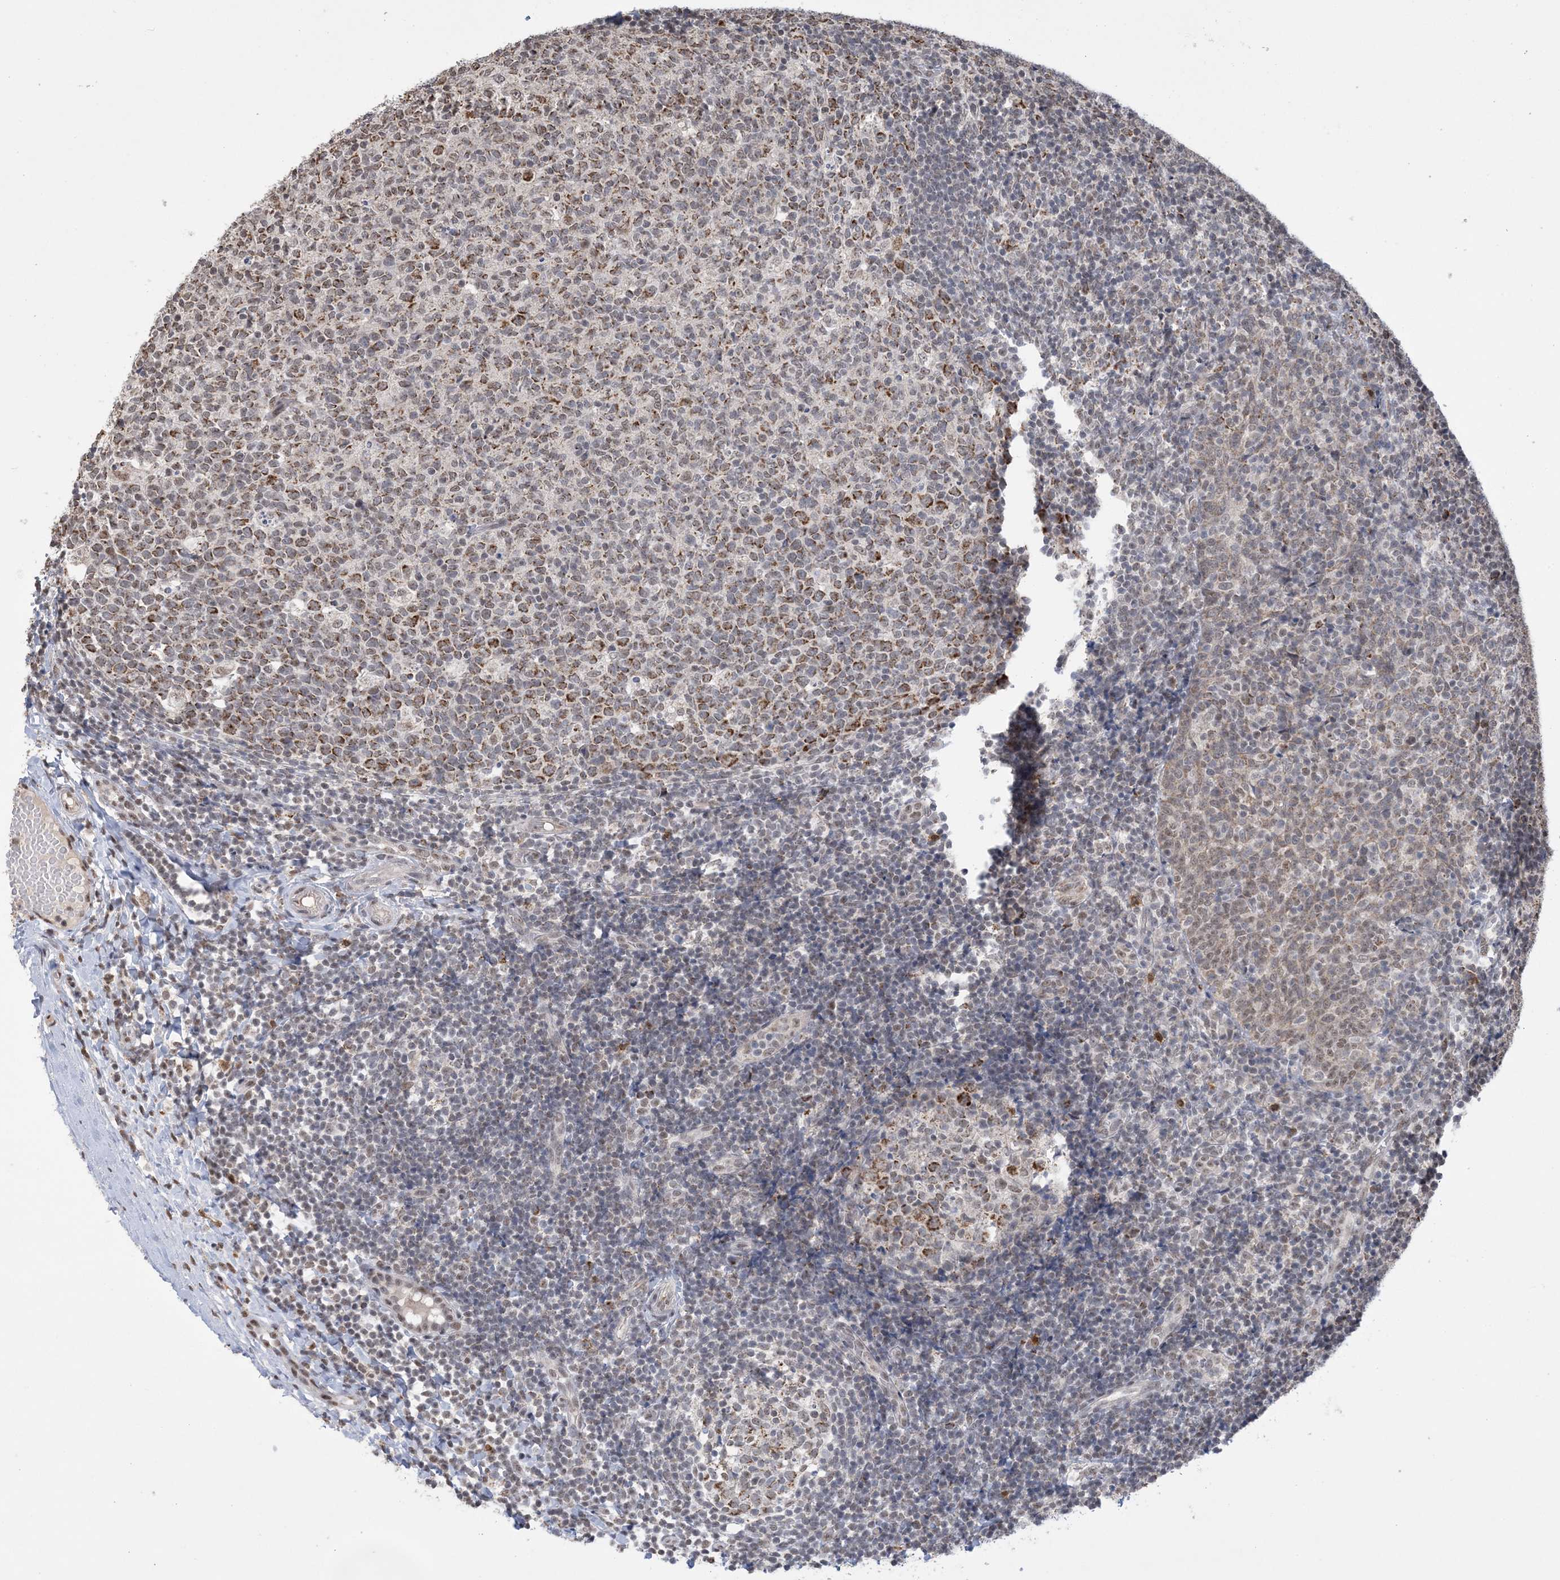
{"staining": {"intensity": "moderate", "quantity": "25%-75%", "location": "cytoplasmic/membranous,nuclear"}, "tissue": "tonsil", "cell_type": "Germinal center cells", "image_type": "normal", "snomed": [{"axis": "morphology", "description": "Normal tissue, NOS"}, {"axis": "topography", "description": "Tonsil"}], "caption": "Immunohistochemical staining of normal human tonsil displays 25%-75% levels of moderate cytoplasmic/membranous,nuclear protein positivity in about 25%-75% of germinal center cells. The protein of interest is shown in brown color, while the nuclei are stained blue.", "gene": "TRMT10C", "patient": {"sex": "female", "age": 19}}